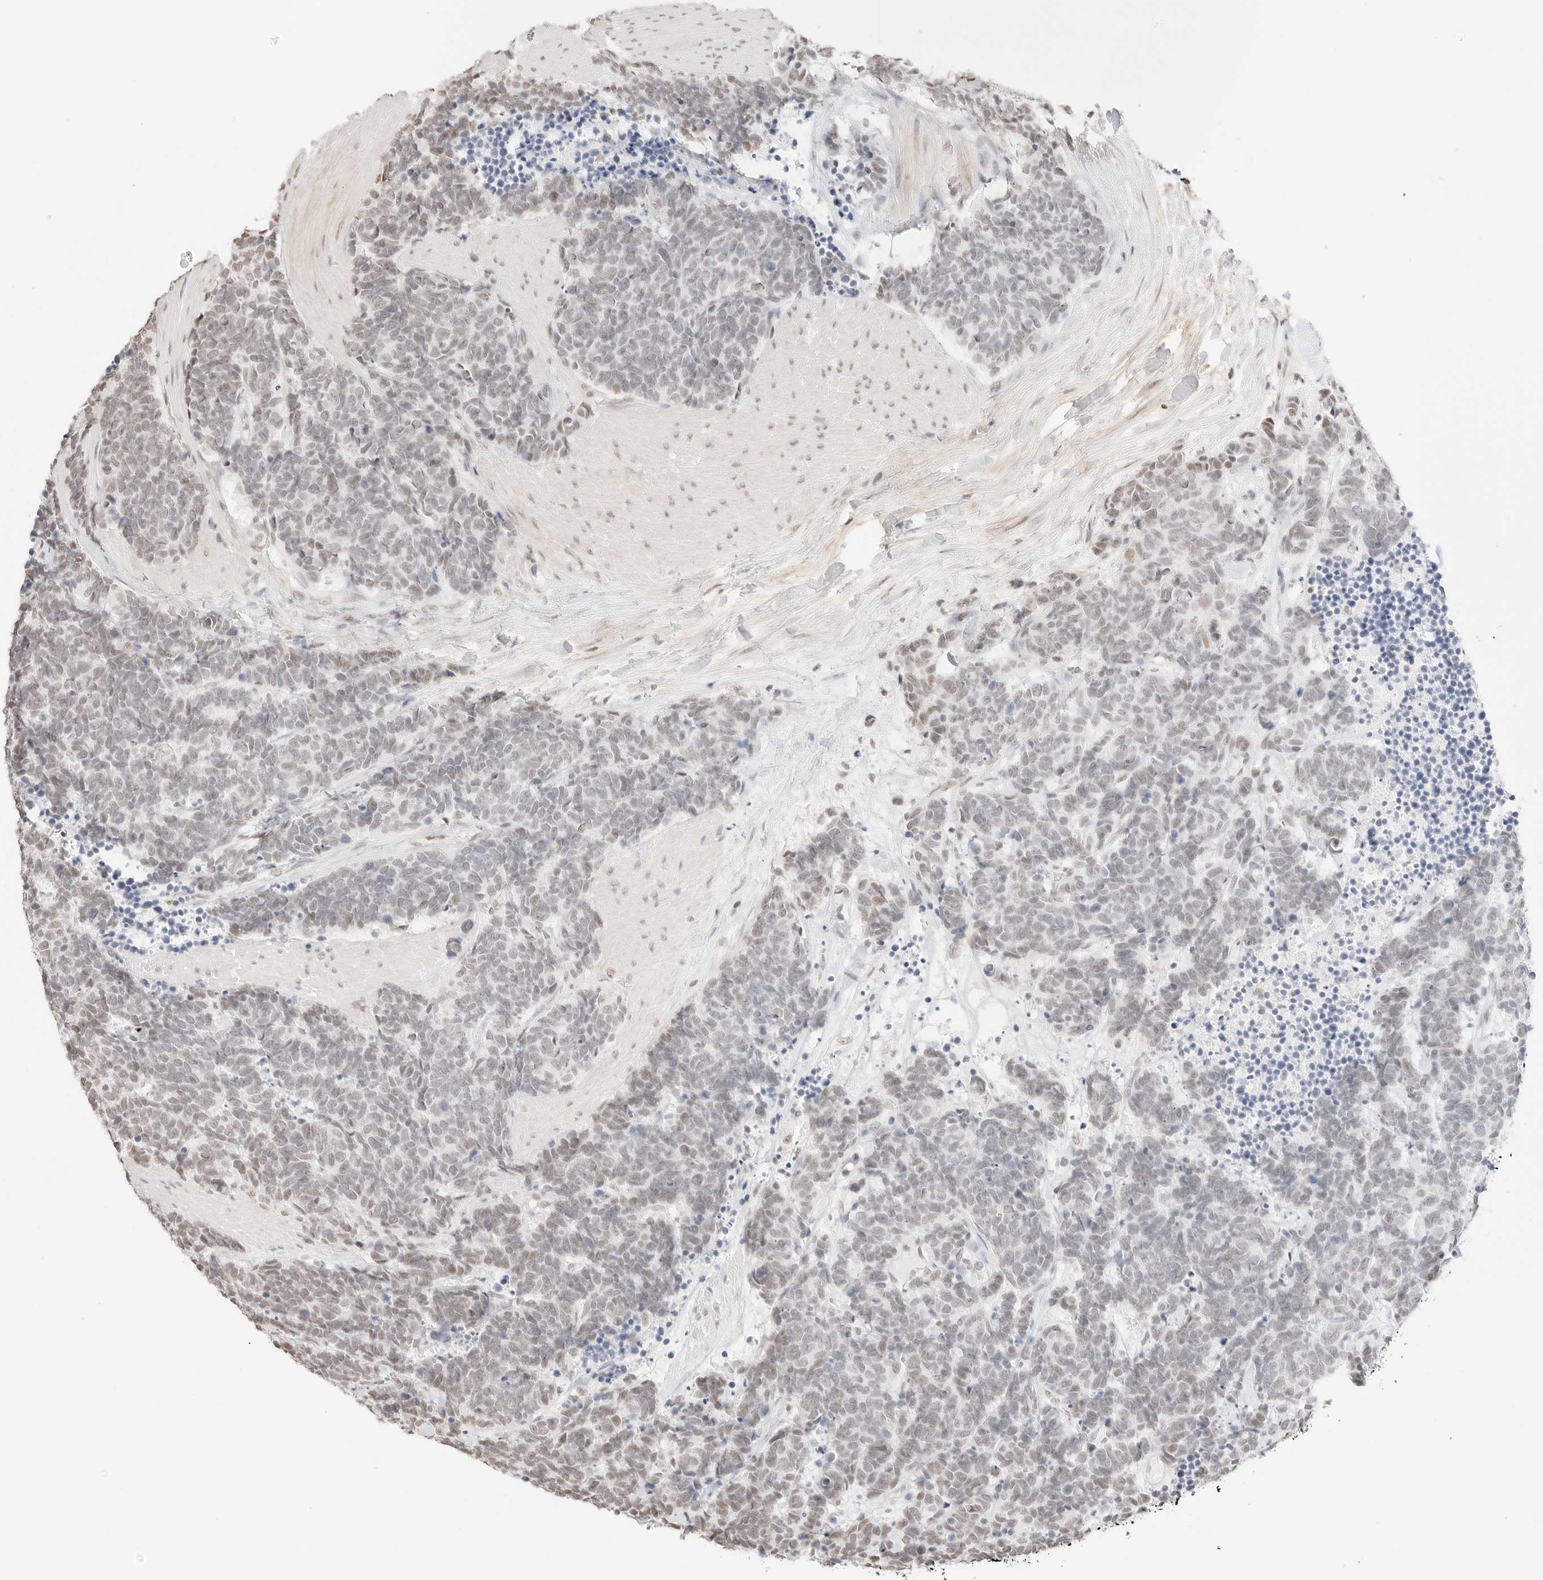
{"staining": {"intensity": "weak", "quantity": "<25%", "location": "nuclear"}, "tissue": "carcinoid", "cell_type": "Tumor cells", "image_type": "cancer", "snomed": [{"axis": "morphology", "description": "Carcinoma, NOS"}, {"axis": "morphology", "description": "Carcinoid, malignant, NOS"}, {"axis": "topography", "description": "Urinary bladder"}], "caption": "This is an IHC micrograph of carcinoma. There is no staining in tumor cells.", "gene": "FBLN5", "patient": {"sex": "male", "age": 57}}